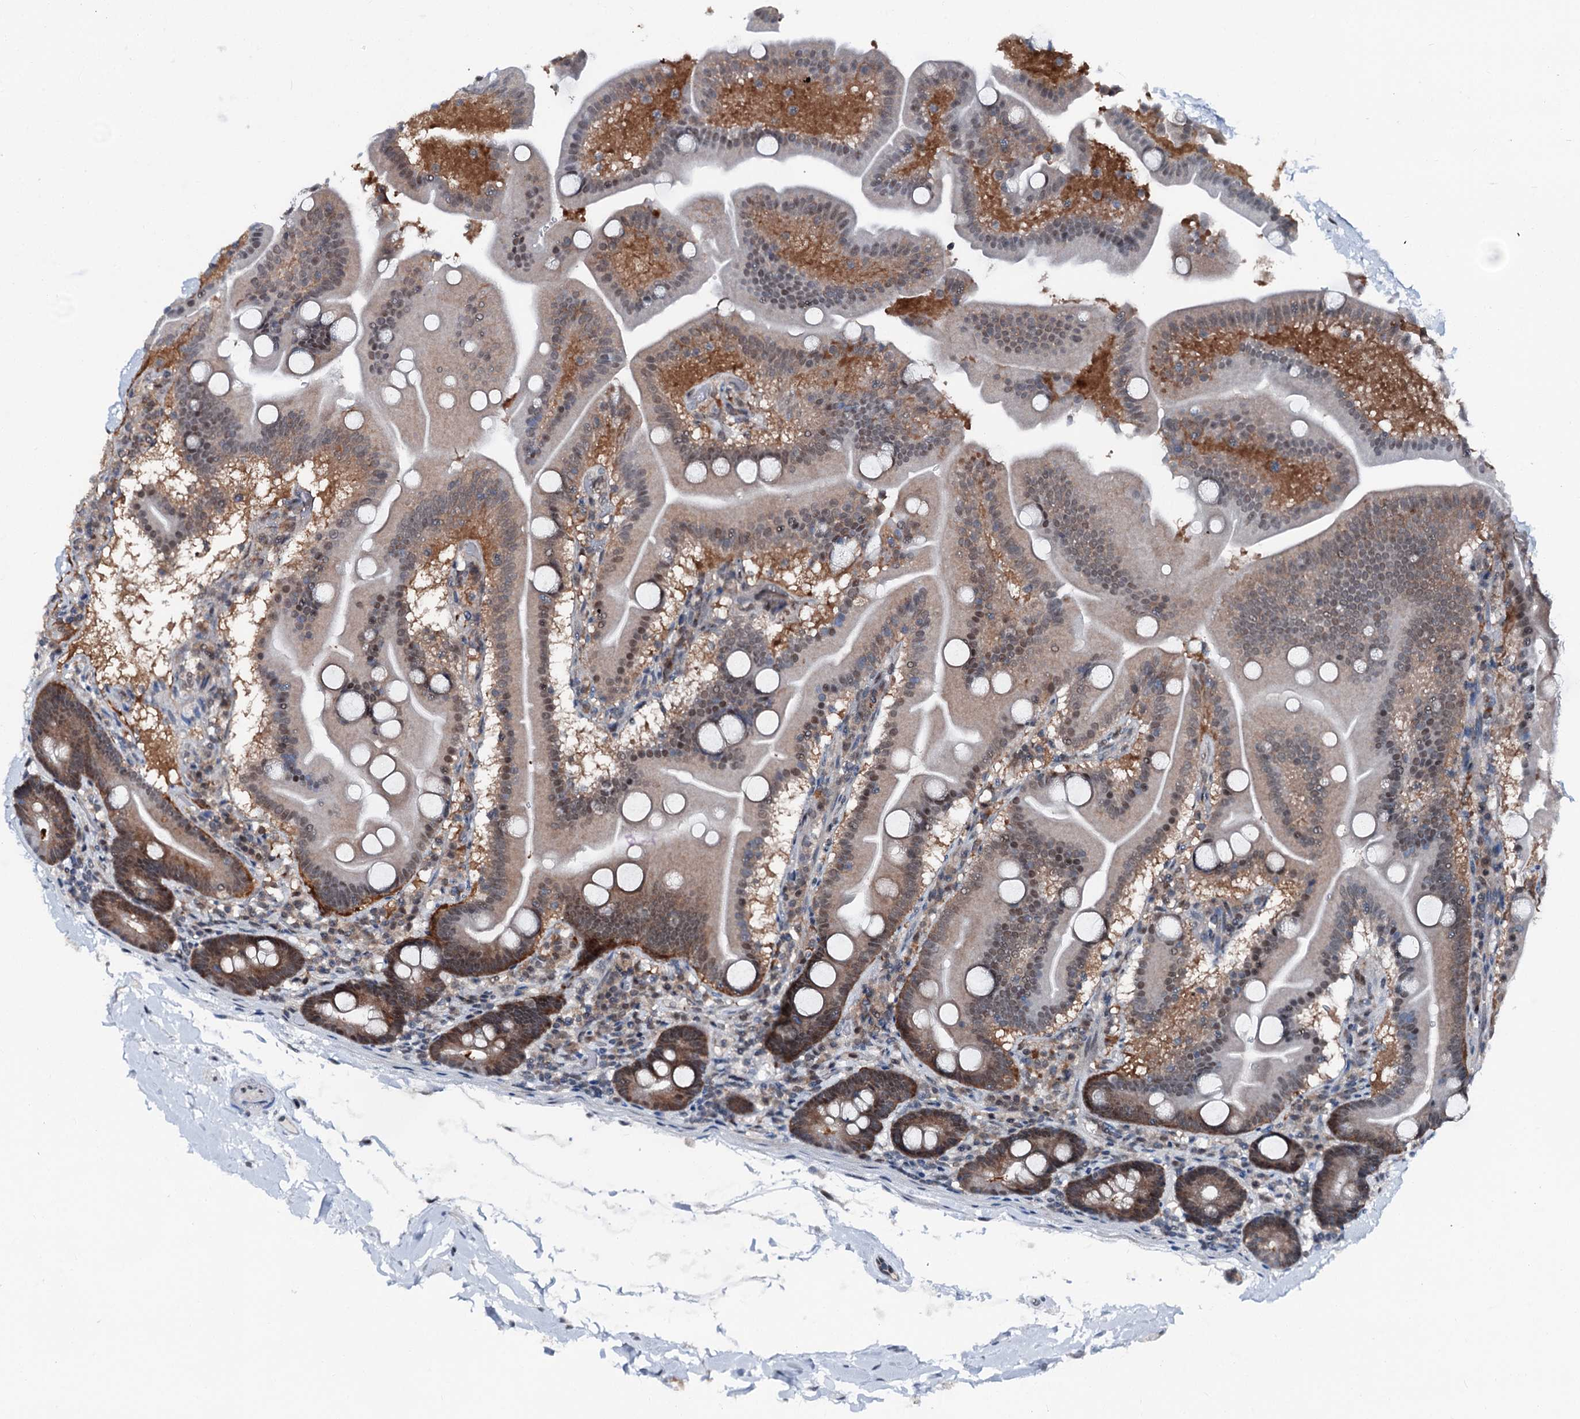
{"staining": {"intensity": "moderate", "quantity": ">75%", "location": "cytoplasmic/membranous,nuclear"}, "tissue": "duodenum", "cell_type": "Glandular cells", "image_type": "normal", "snomed": [{"axis": "morphology", "description": "Normal tissue, NOS"}, {"axis": "topography", "description": "Duodenum"}], "caption": "About >75% of glandular cells in unremarkable duodenum show moderate cytoplasmic/membranous,nuclear protein expression as visualized by brown immunohistochemical staining.", "gene": "PSMD13", "patient": {"sex": "male", "age": 55}}